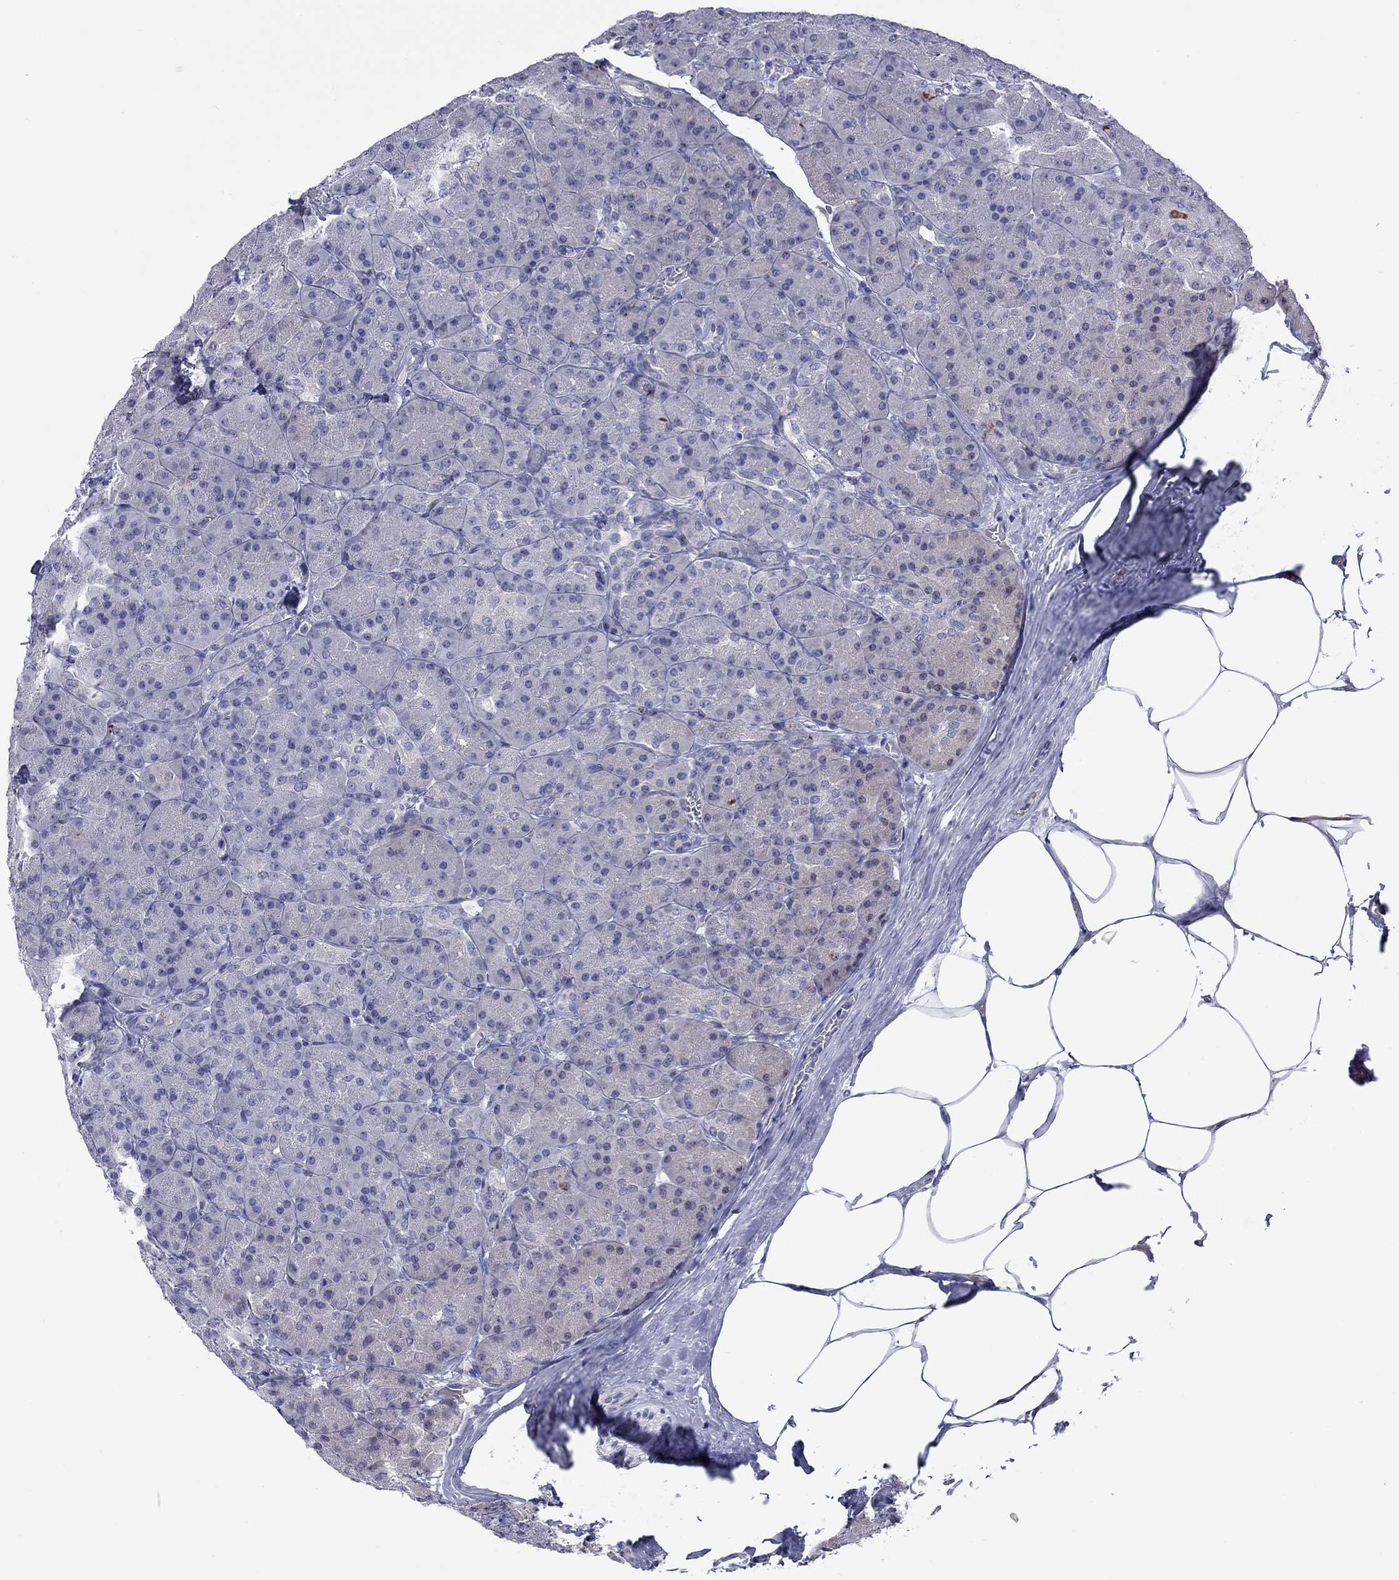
{"staining": {"intensity": "negative", "quantity": "none", "location": "none"}, "tissue": "pancreas", "cell_type": "Exocrine glandular cells", "image_type": "normal", "snomed": [{"axis": "morphology", "description": "Normal tissue, NOS"}, {"axis": "topography", "description": "Pancreas"}], "caption": "Protein analysis of benign pancreas exhibits no significant positivity in exocrine glandular cells. (IHC, brightfield microscopy, high magnification).", "gene": "CTNNBIP1", "patient": {"sex": "male", "age": 57}}